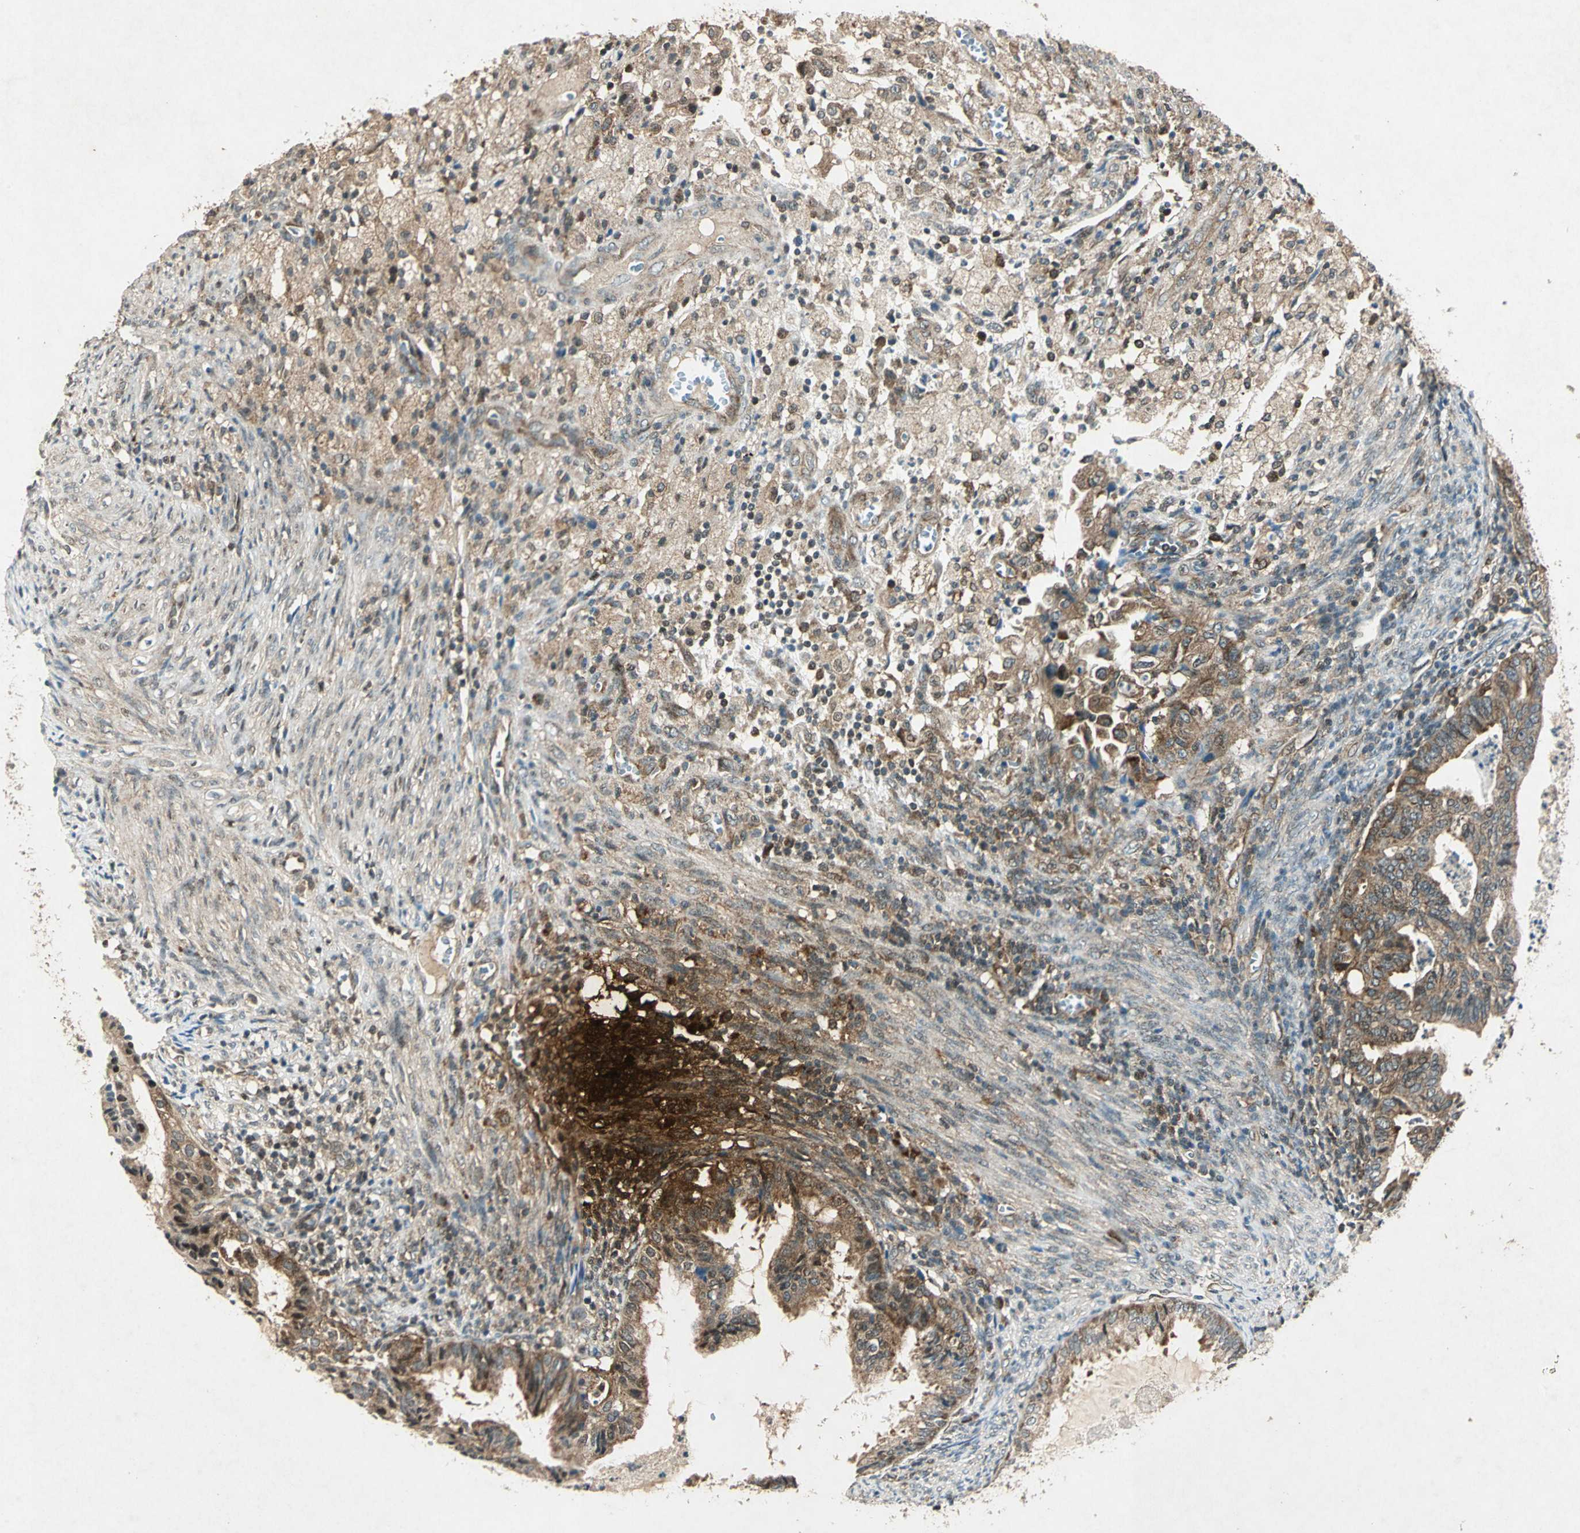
{"staining": {"intensity": "moderate", "quantity": ">75%", "location": "cytoplasmic/membranous"}, "tissue": "cervical cancer", "cell_type": "Tumor cells", "image_type": "cancer", "snomed": [{"axis": "morphology", "description": "Normal tissue, NOS"}, {"axis": "morphology", "description": "Adenocarcinoma, NOS"}, {"axis": "topography", "description": "Cervix"}, {"axis": "topography", "description": "Endometrium"}], "caption": "Human cervical cancer (adenocarcinoma) stained for a protein (brown) reveals moderate cytoplasmic/membranous positive expression in about >75% of tumor cells.", "gene": "AHSA1", "patient": {"sex": "female", "age": 86}}